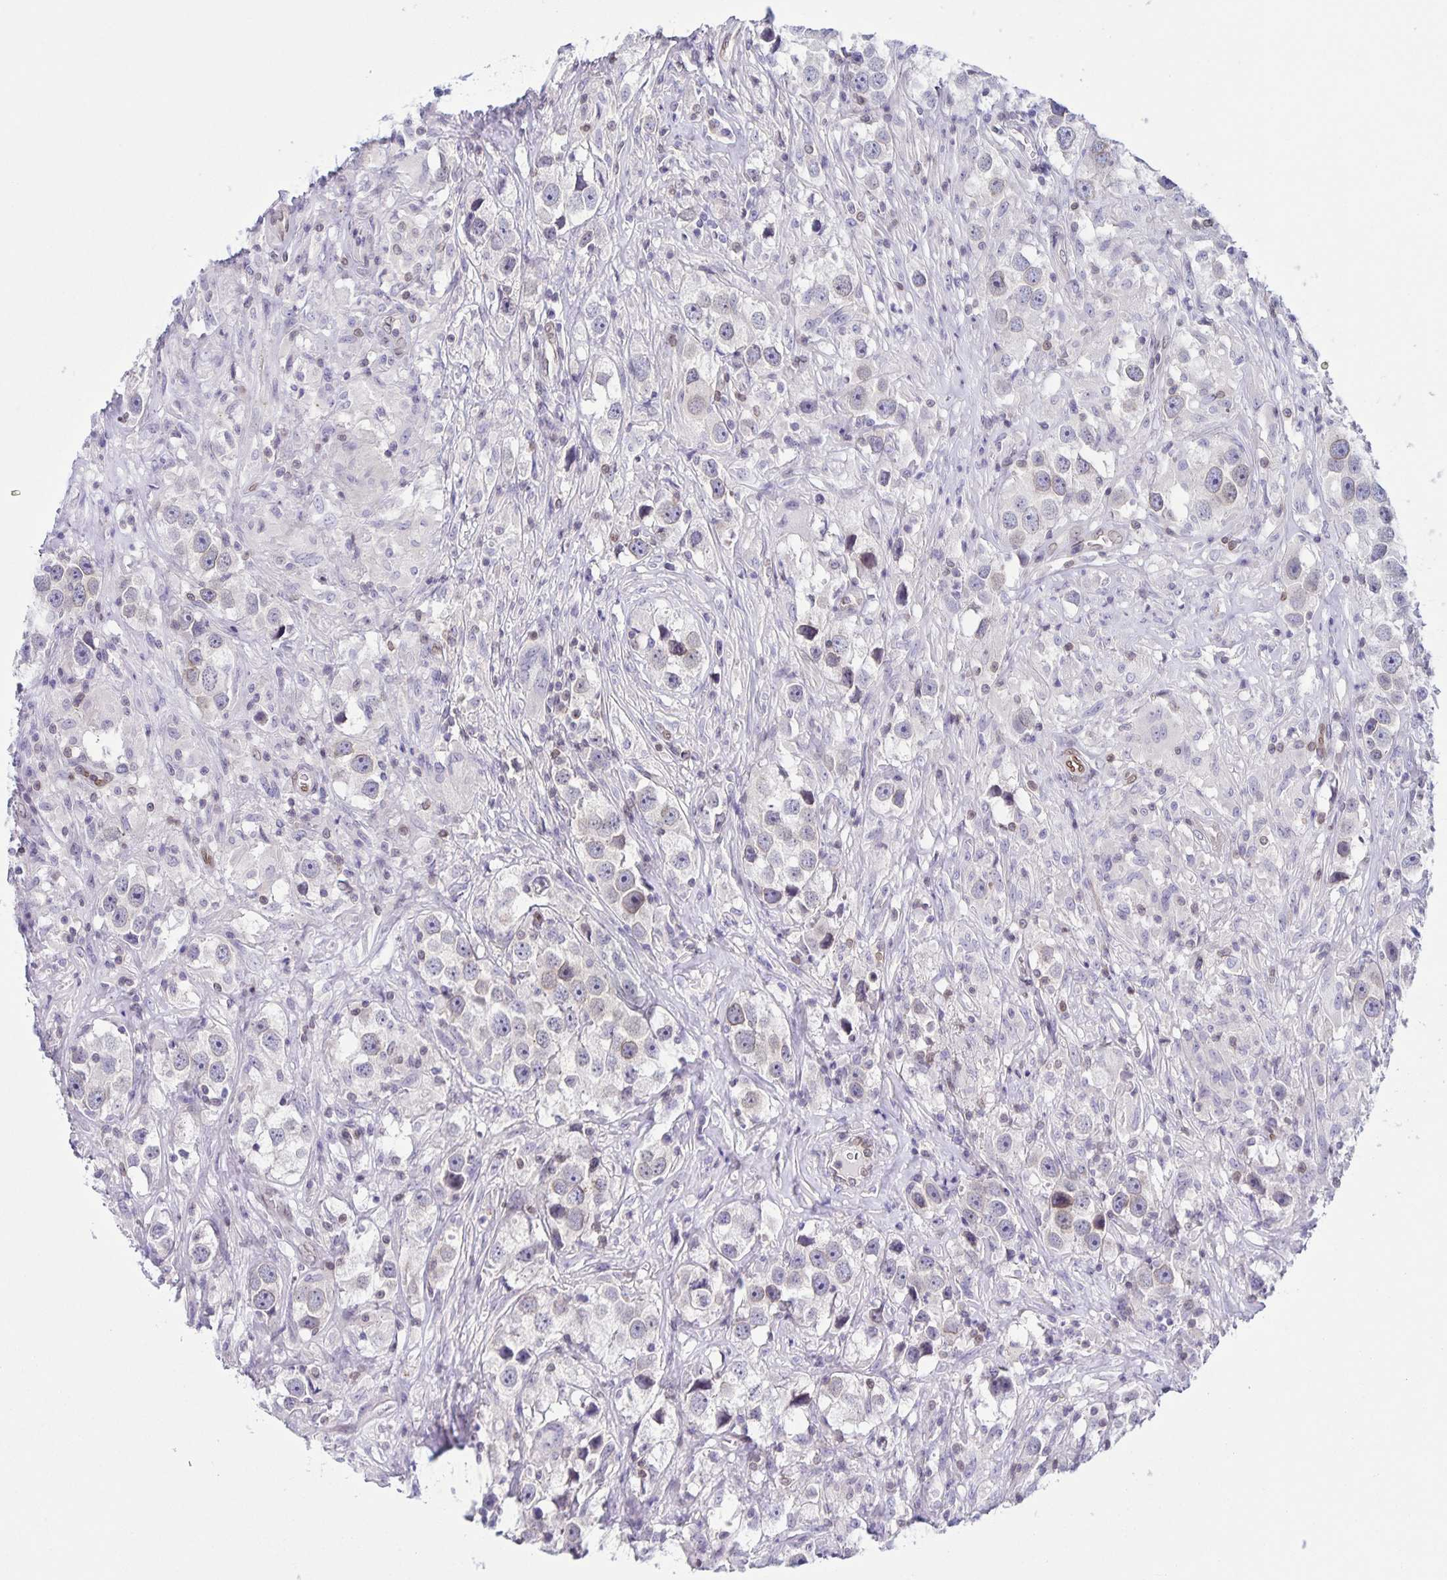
{"staining": {"intensity": "weak", "quantity": "25%-75%", "location": "cytoplasmic/membranous,nuclear"}, "tissue": "testis cancer", "cell_type": "Tumor cells", "image_type": "cancer", "snomed": [{"axis": "morphology", "description": "Seminoma, NOS"}, {"axis": "topography", "description": "Testis"}], "caption": "Weak cytoplasmic/membranous and nuclear protein expression is present in about 25%-75% of tumor cells in testis seminoma.", "gene": "SYNE2", "patient": {"sex": "male", "age": 49}}